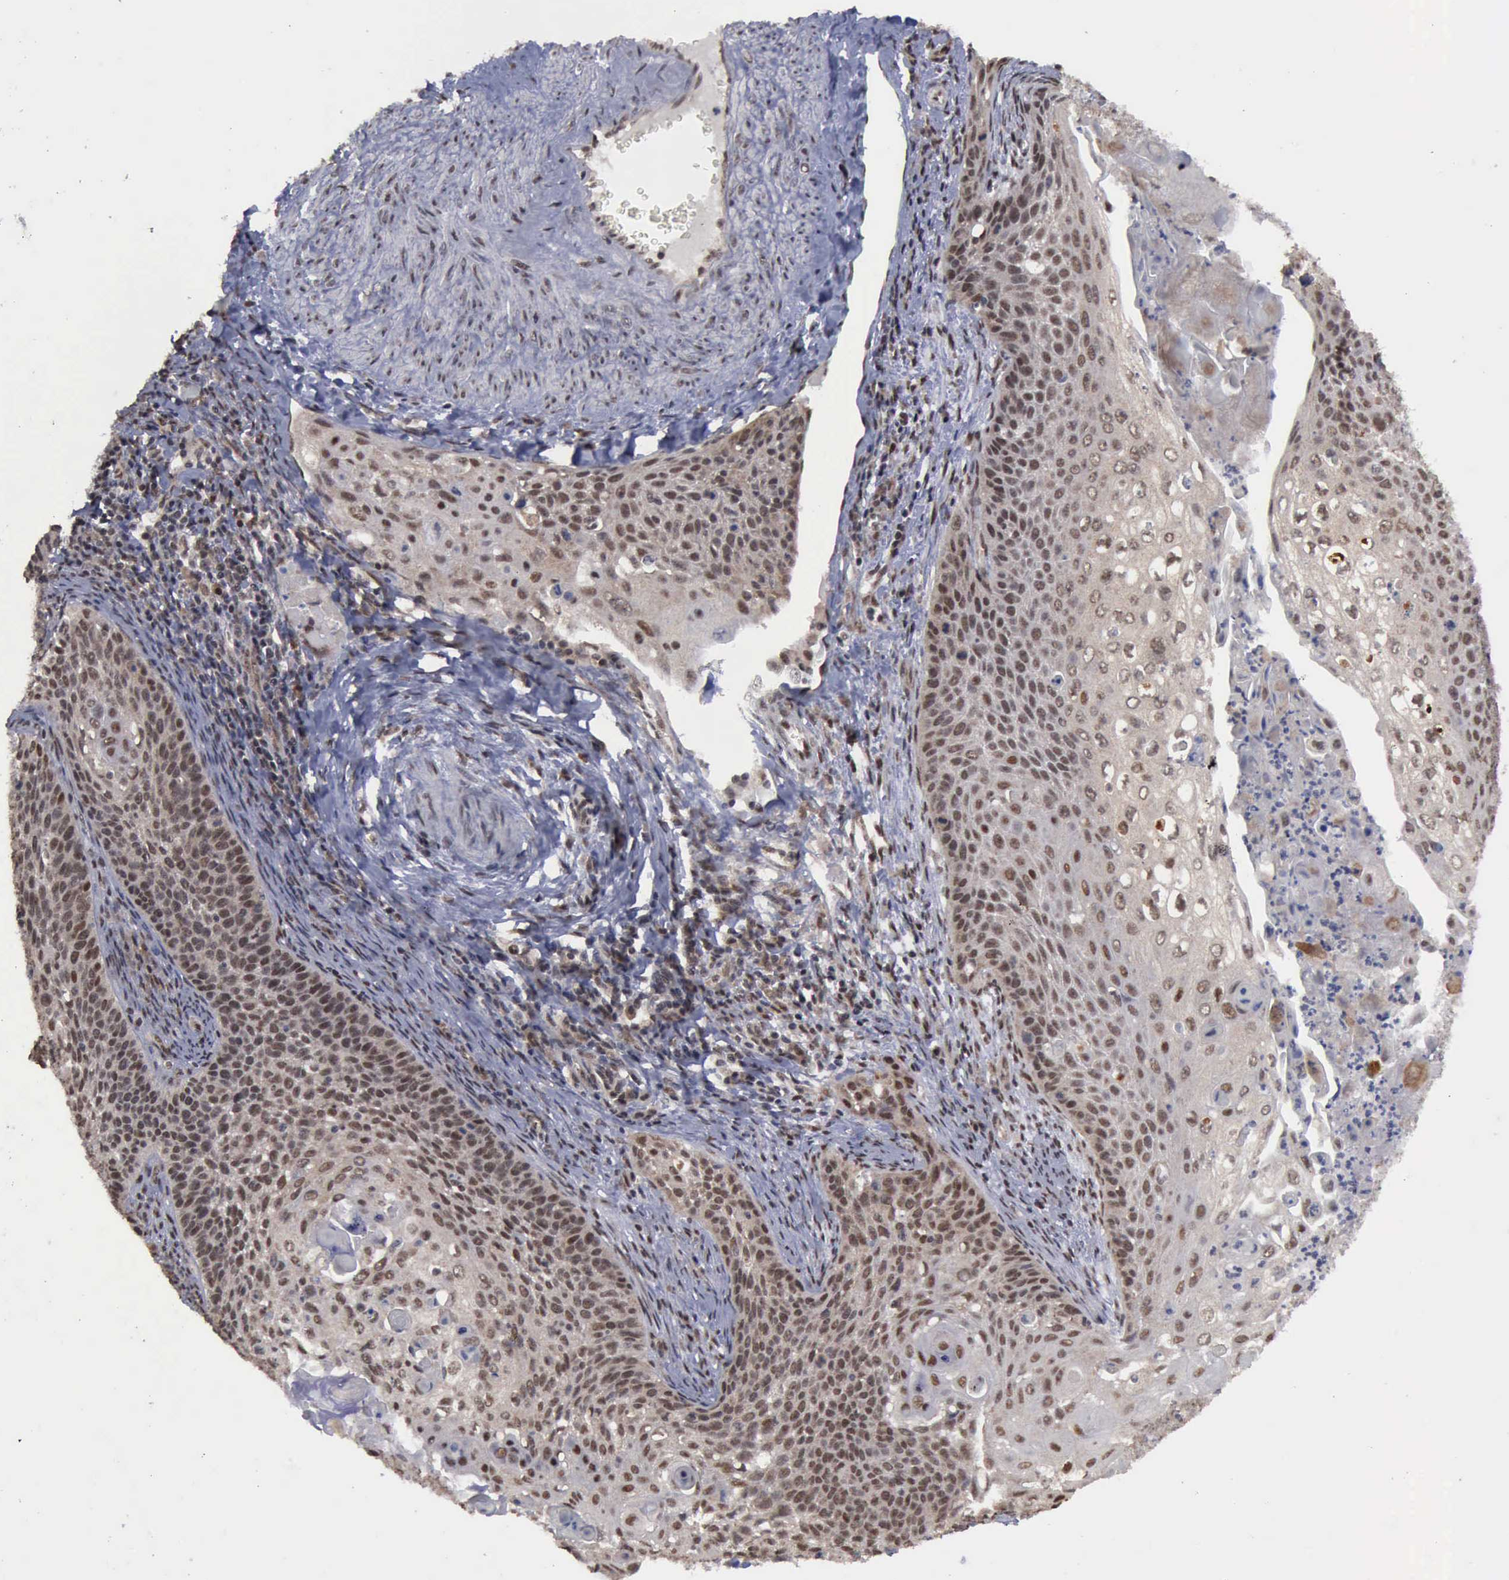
{"staining": {"intensity": "moderate", "quantity": "25%-75%", "location": "nuclear"}, "tissue": "cervical cancer", "cell_type": "Tumor cells", "image_type": "cancer", "snomed": [{"axis": "morphology", "description": "Squamous cell carcinoma, NOS"}, {"axis": "topography", "description": "Cervix"}], "caption": "Tumor cells show medium levels of moderate nuclear positivity in approximately 25%-75% of cells in human cervical squamous cell carcinoma.", "gene": "RTCB", "patient": {"sex": "female", "age": 33}}